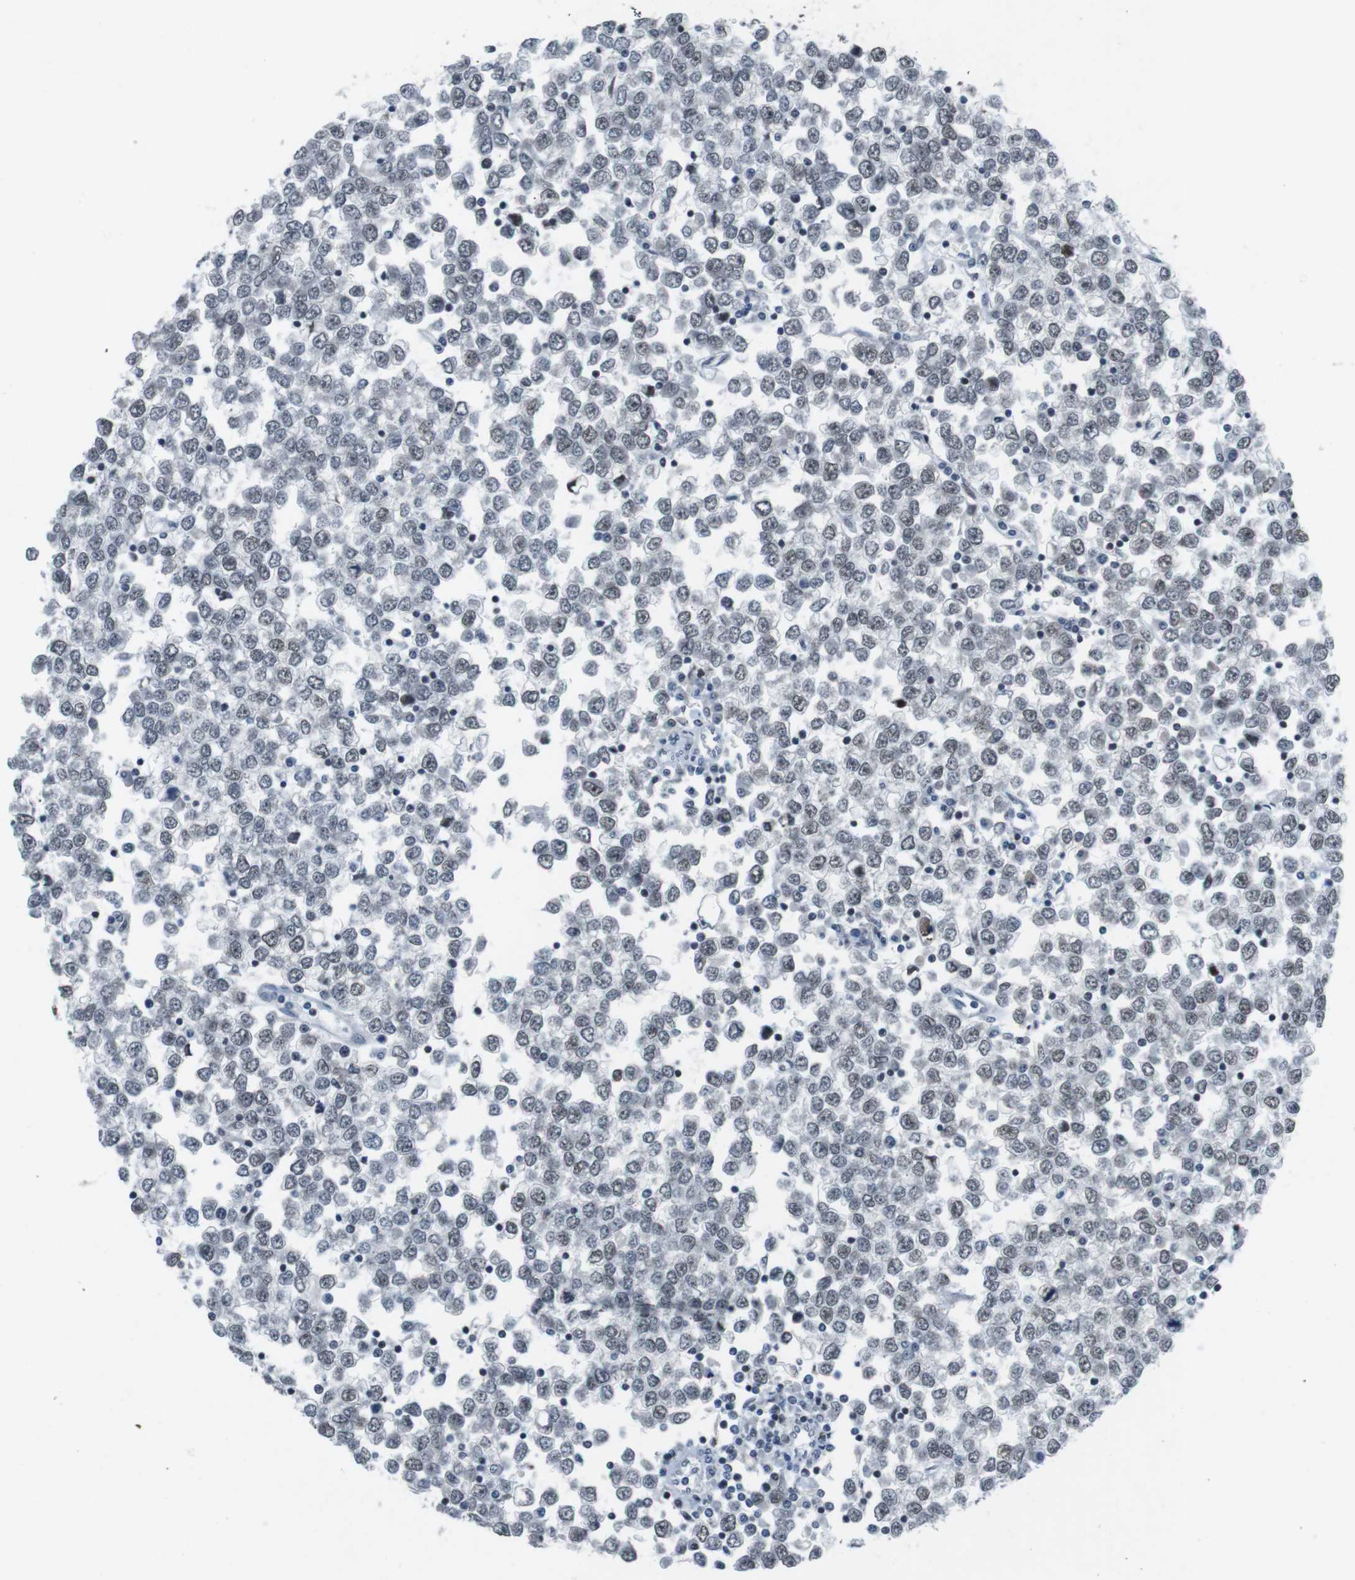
{"staining": {"intensity": "weak", "quantity": "25%-75%", "location": "nuclear"}, "tissue": "testis cancer", "cell_type": "Tumor cells", "image_type": "cancer", "snomed": [{"axis": "morphology", "description": "Seminoma, NOS"}, {"axis": "topography", "description": "Testis"}], "caption": "Protein staining of testis cancer tissue exhibits weak nuclear staining in approximately 25%-75% of tumor cells. (DAB IHC, brown staining for protein, blue staining for nuclei).", "gene": "MAD1L1", "patient": {"sex": "male", "age": 65}}